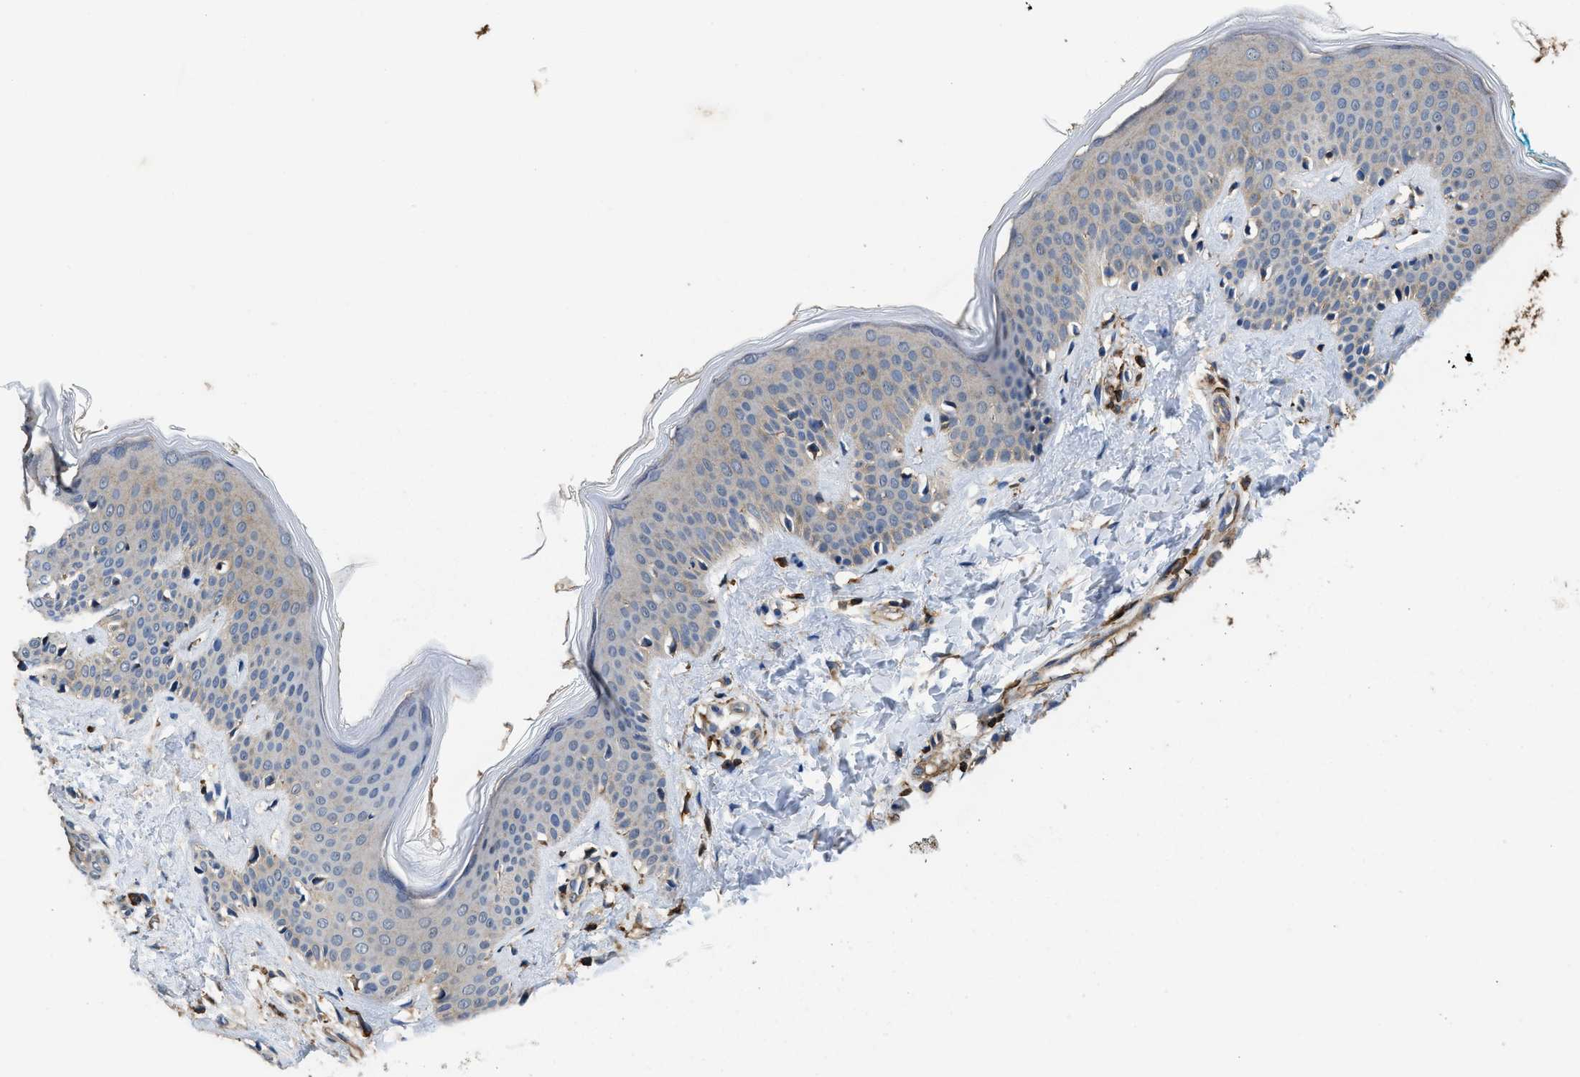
{"staining": {"intensity": "weak", "quantity": "25%-75%", "location": "cytoplasmic/membranous"}, "tissue": "skin", "cell_type": "Fibroblasts", "image_type": "normal", "snomed": [{"axis": "morphology", "description": "Normal tissue, NOS"}, {"axis": "topography", "description": "Skin"}], "caption": "Protein positivity by immunohistochemistry demonstrates weak cytoplasmic/membranous staining in about 25%-75% of fibroblasts in benign skin.", "gene": "LINGO2", "patient": {"sex": "female", "age": 17}}